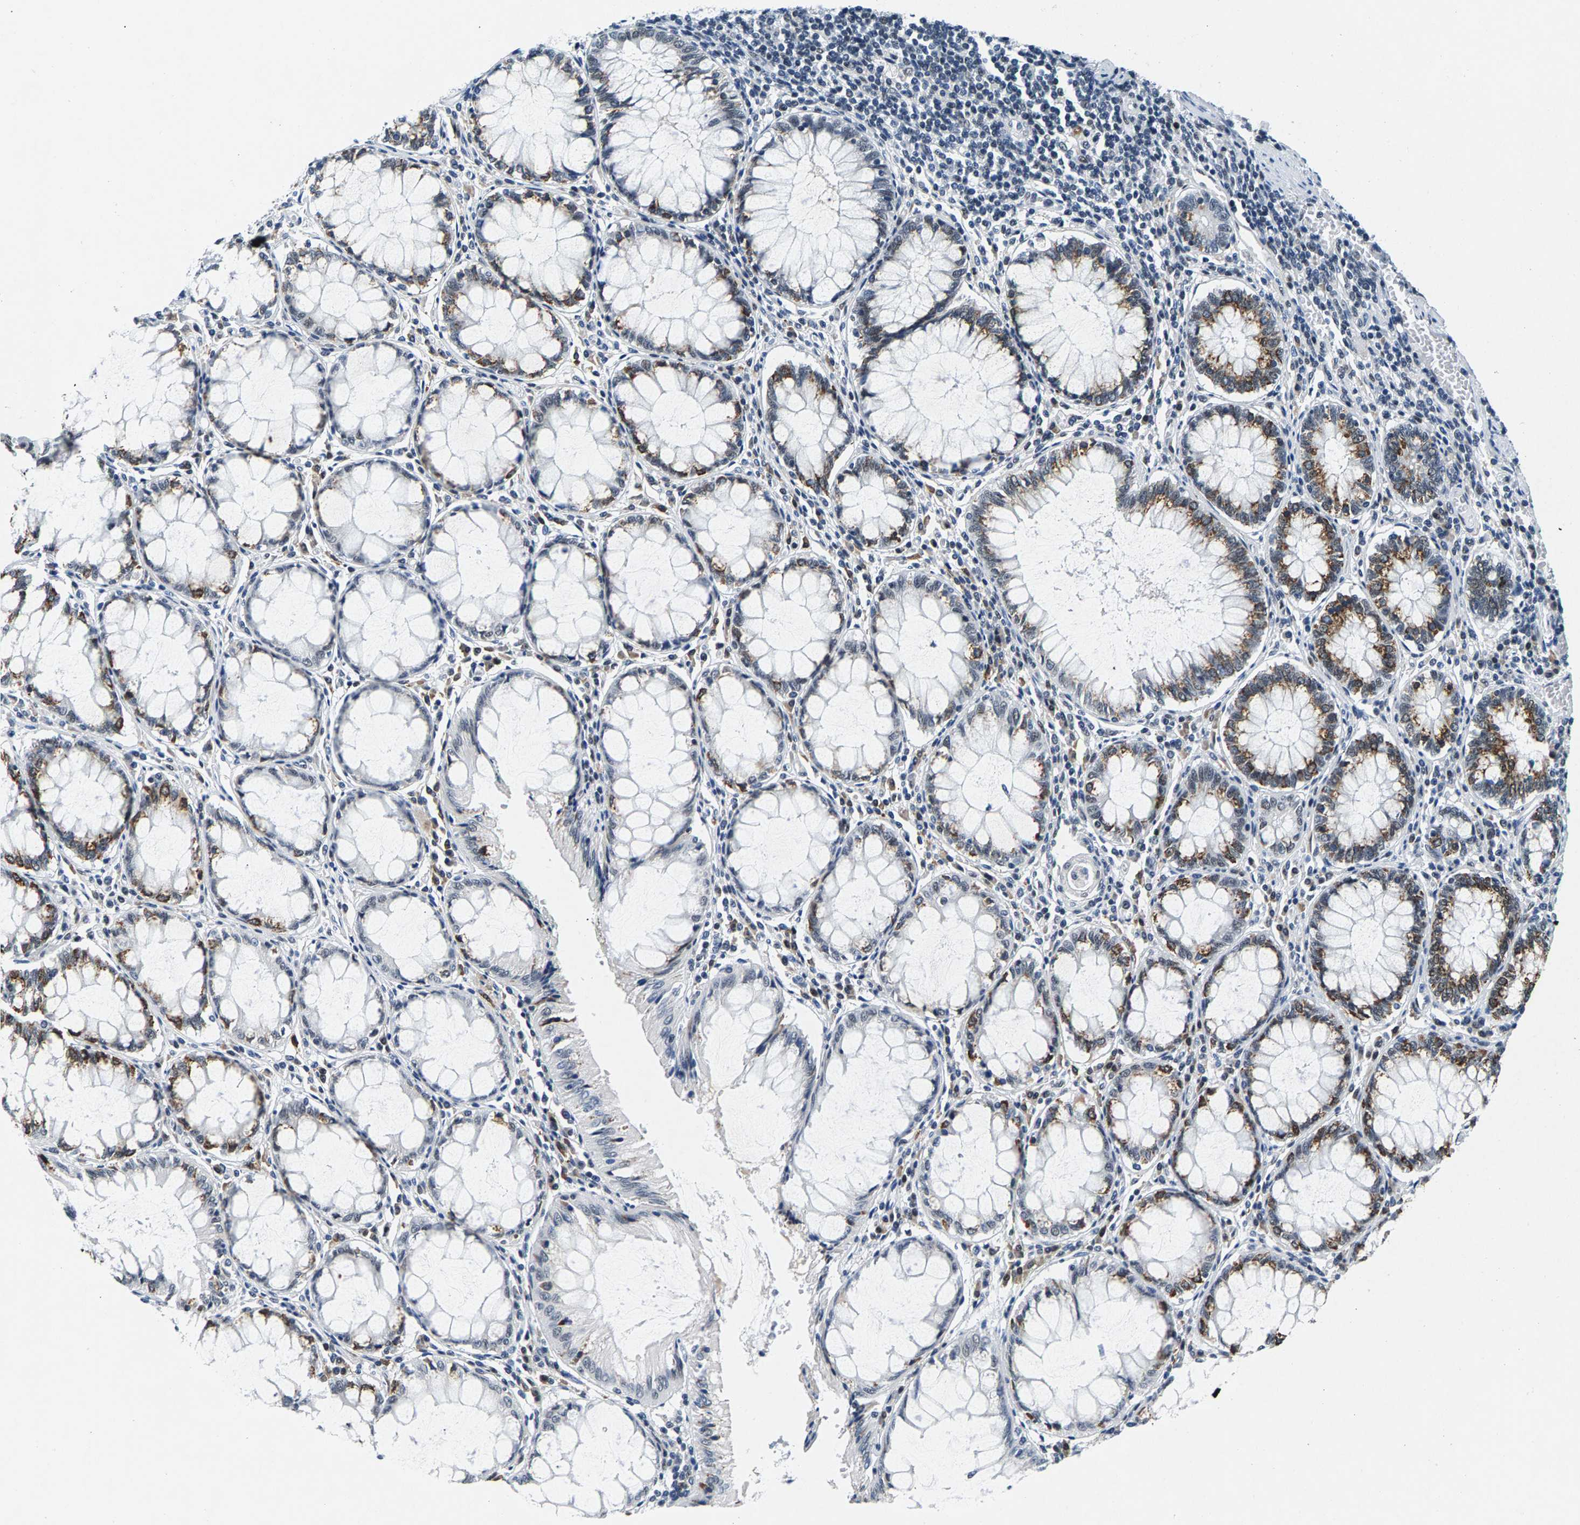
{"staining": {"intensity": "moderate", "quantity": "25%-75%", "location": "cytoplasmic/membranous"}, "tissue": "colorectal cancer", "cell_type": "Tumor cells", "image_type": "cancer", "snomed": [{"axis": "morphology", "description": "Normal tissue, NOS"}, {"axis": "morphology", "description": "Adenocarcinoma, NOS"}, {"axis": "topography", "description": "Rectum"}], "caption": "A medium amount of moderate cytoplasmic/membranous positivity is identified in about 25%-75% of tumor cells in colorectal cancer tissue. (Brightfield microscopy of DAB IHC at high magnification).", "gene": "ATF2", "patient": {"sex": "female", "age": 66}}